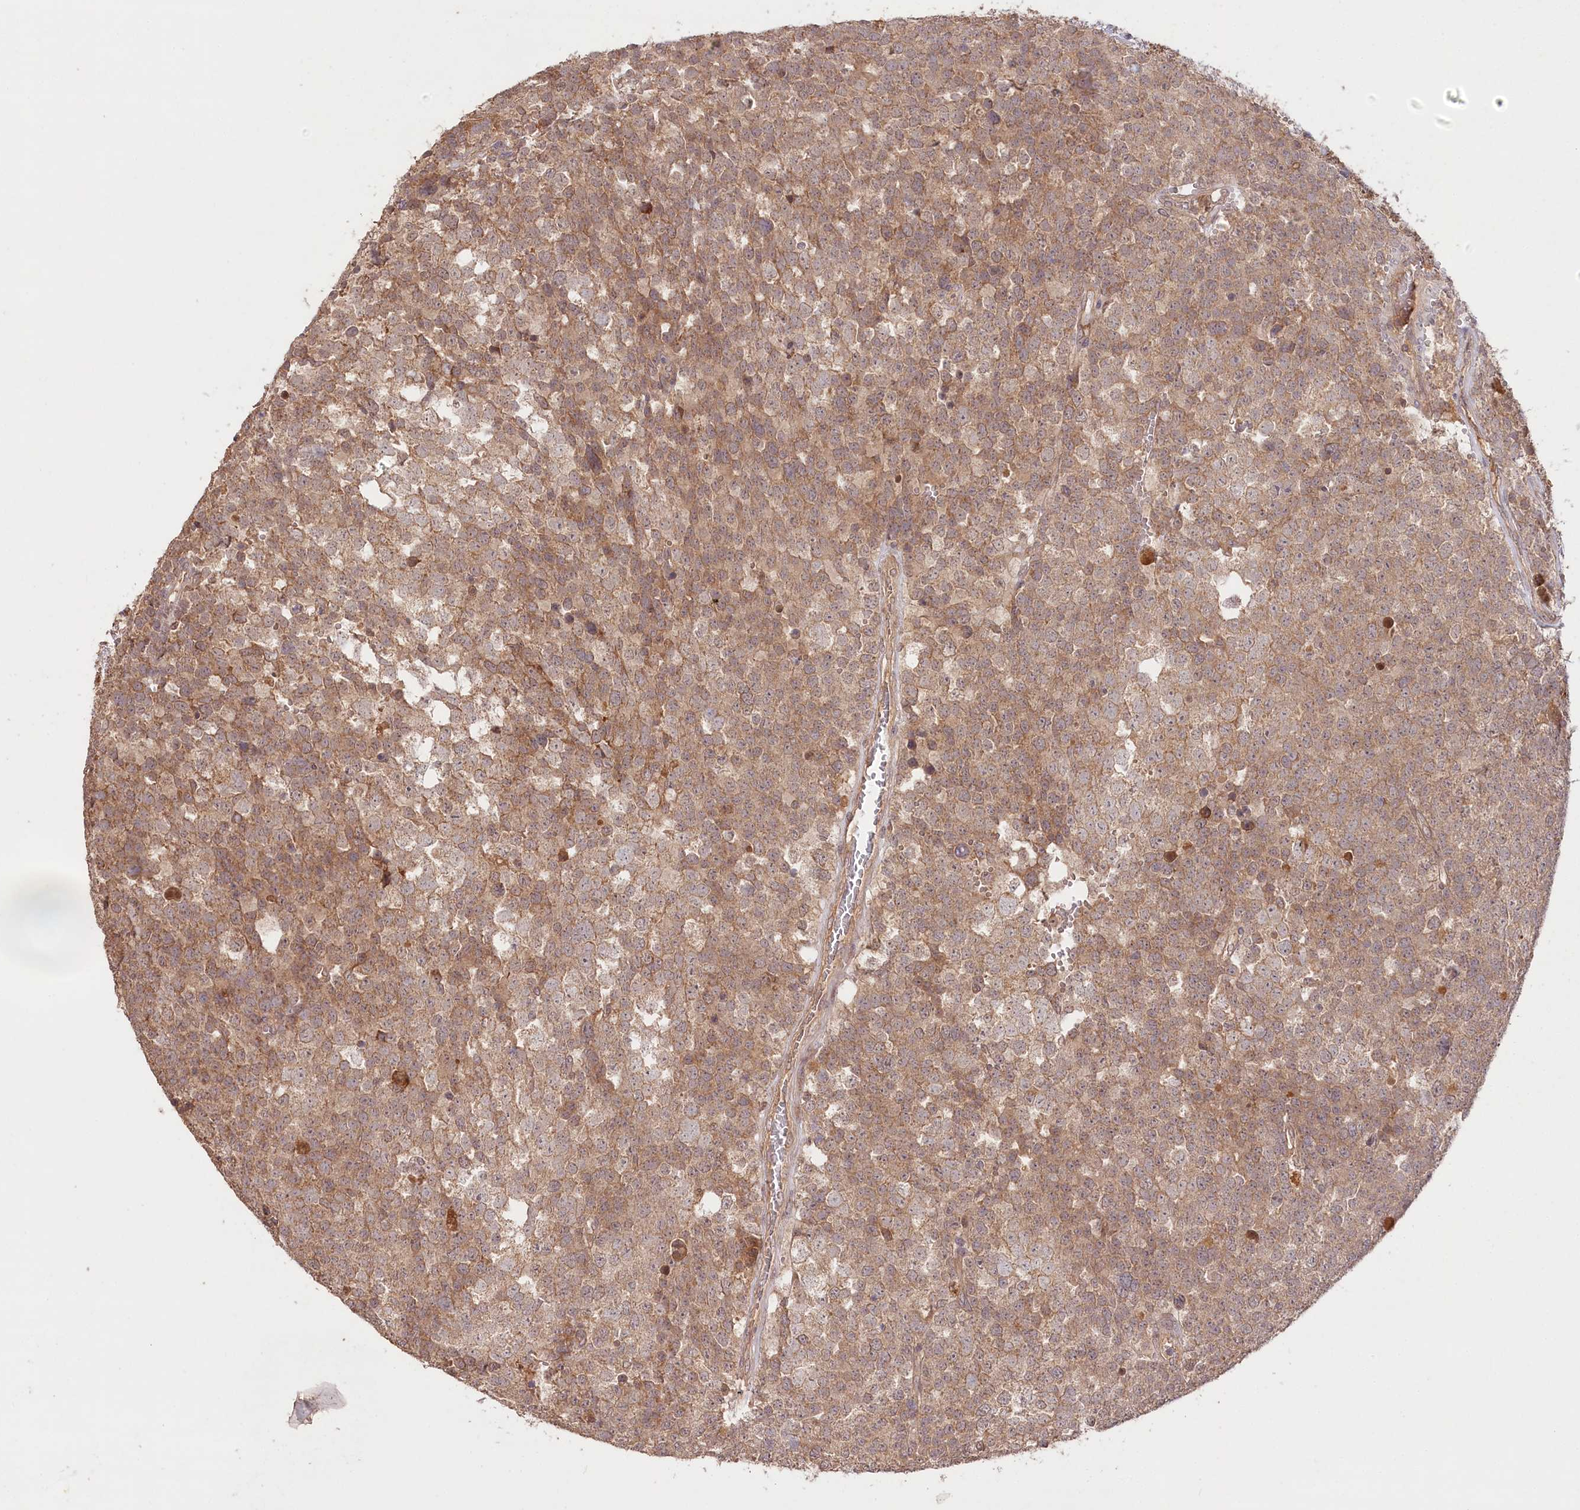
{"staining": {"intensity": "moderate", "quantity": ">75%", "location": "cytoplasmic/membranous"}, "tissue": "testis cancer", "cell_type": "Tumor cells", "image_type": "cancer", "snomed": [{"axis": "morphology", "description": "Seminoma, NOS"}, {"axis": "topography", "description": "Testis"}], "caption": "Testis seminoma stained for a protein (brown) reveals moderate cytoplasmic/membranous positive staining in approximately >75% of tumor cells.", "gene": "IRAK1BP1", "patient": {"sex": "male", "age": 71}}